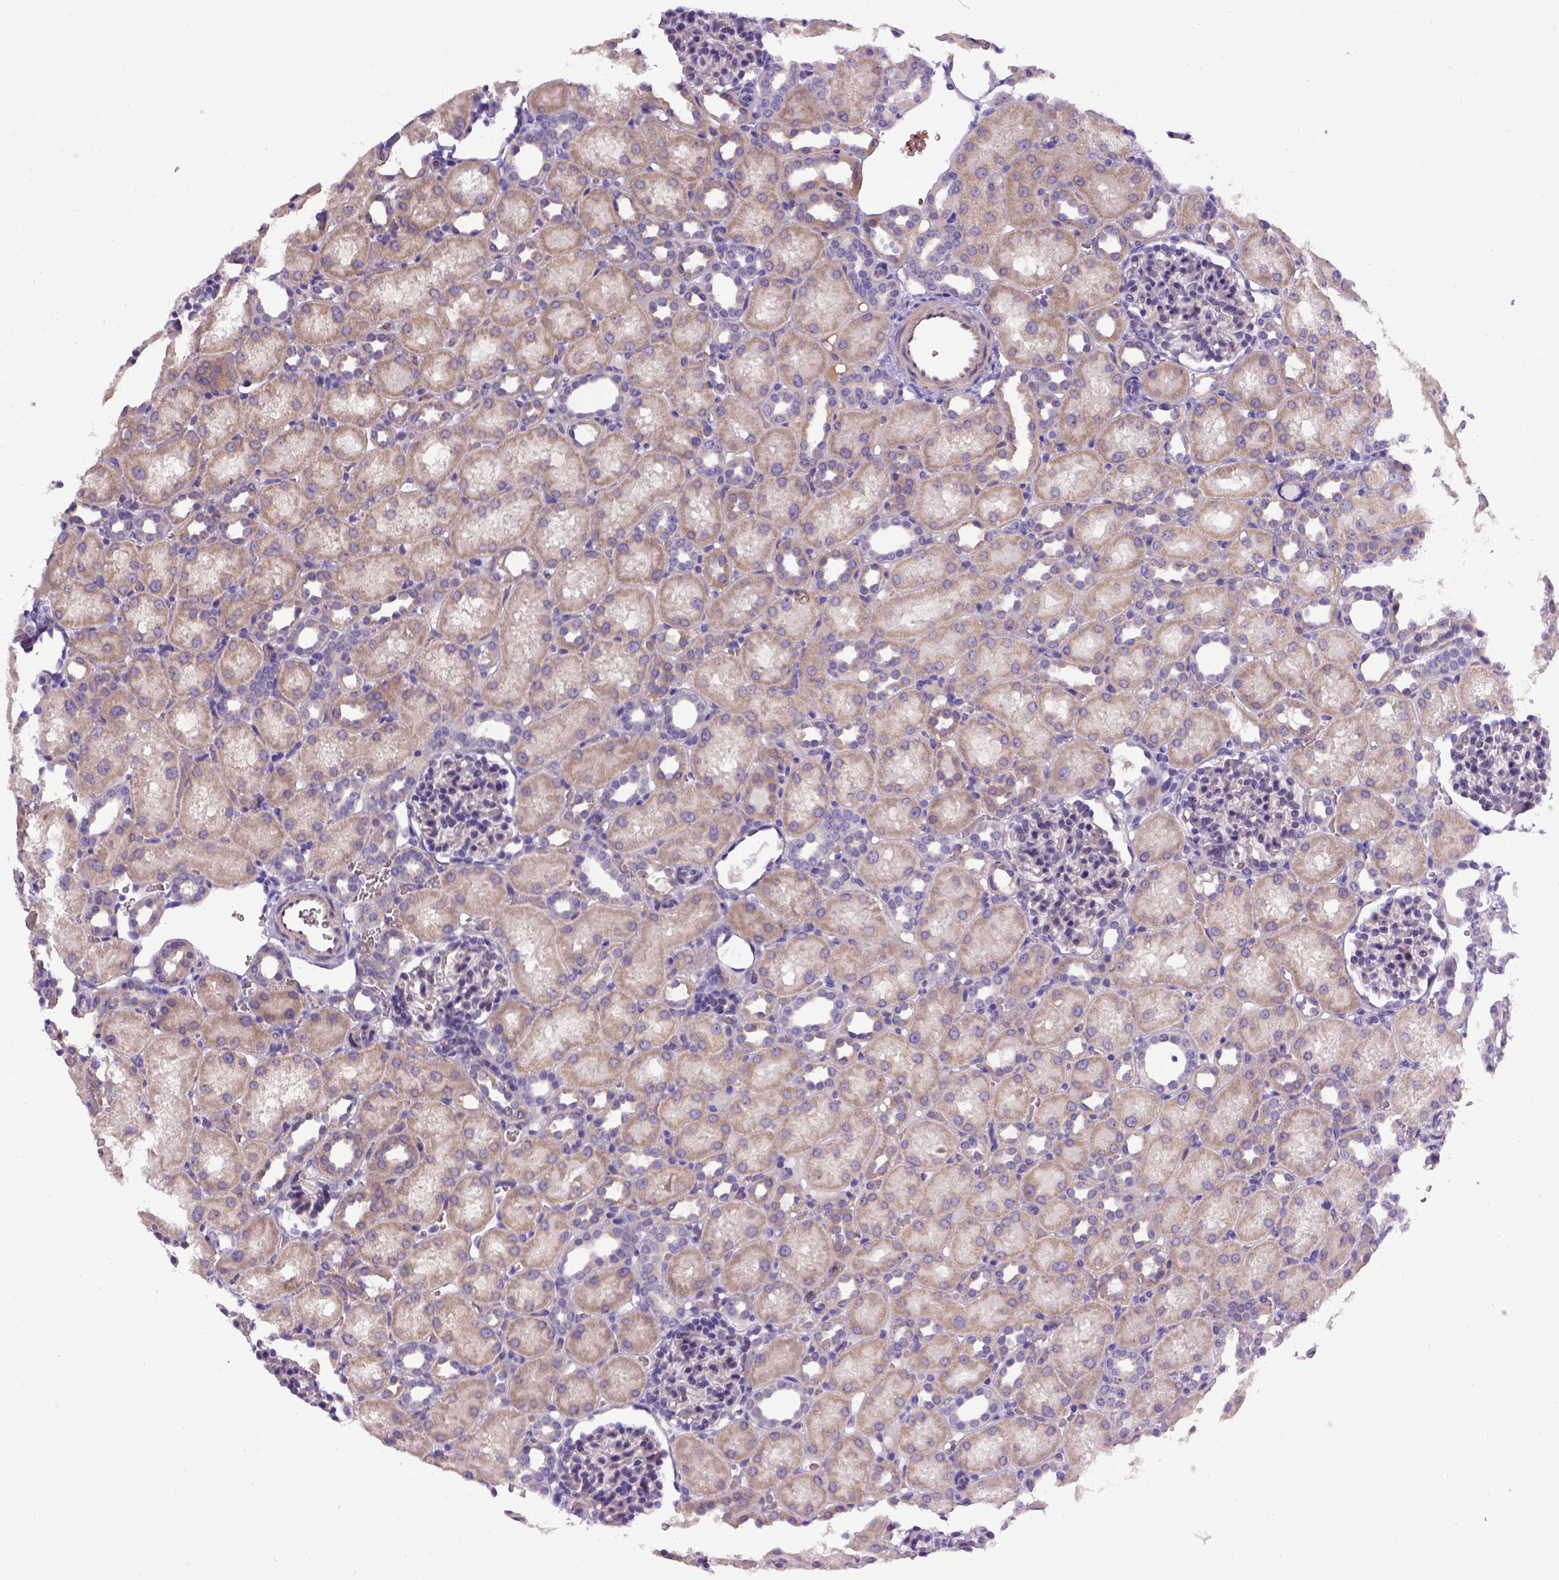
{"staining": {"intensity": "negative", "quantity": "none", "location": "none"}, "tissue": "kidney", "cell_type": "Cells in glomeruli", "image_type": "normal", "snomed": [{"axis": "morphology", "description": "Normal tissue, NOS"}, {"axis": "topography", "description": "Kidney"}], "caption": "The photomicrograph reveals no staining of cells in glomeruli in normal kidney. The staining is performed using DAB (3,3'-diaminobenzidine) brown chromogen with nuclei counter-stained in using hematoxylin.", "gene": "ADAM12", "patient": {"sex": "male", "age": 1}}